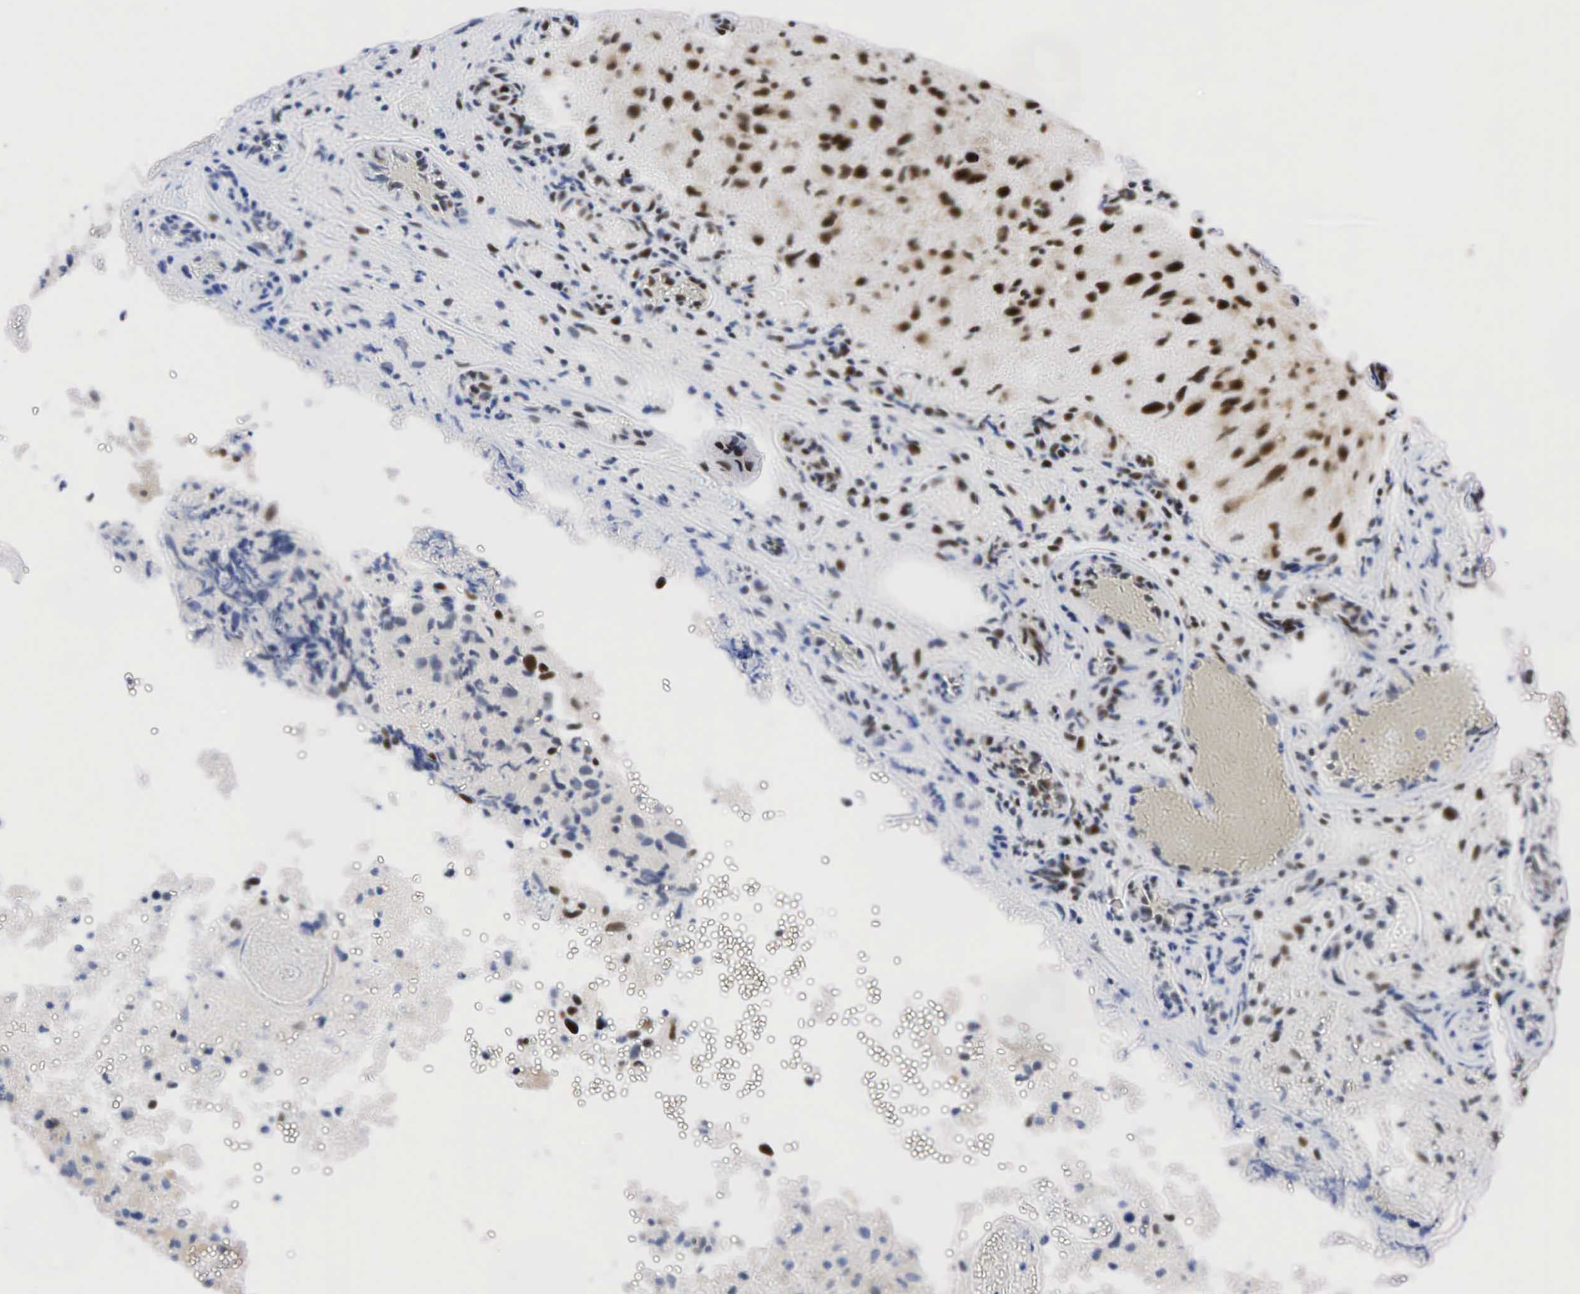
{"staining": {"intensity": "moderate", "quantity": "<25%", "location": "nuclear"}, "tissue": "glioma", "cell_type": "Tumor cells", "image_type": "cancer", "snomed": [{"axis": "morphology", "description": "Glioma, malignant, High grade"}, {"axis": "topography", "description": "Brain"}], "caption": "The image exhibits a brown stain indicating the presence of a protein in the nuclear of tumor cells in glioma.", "gene": "PGR", "patient": {"sex": "male", "age": 69}}